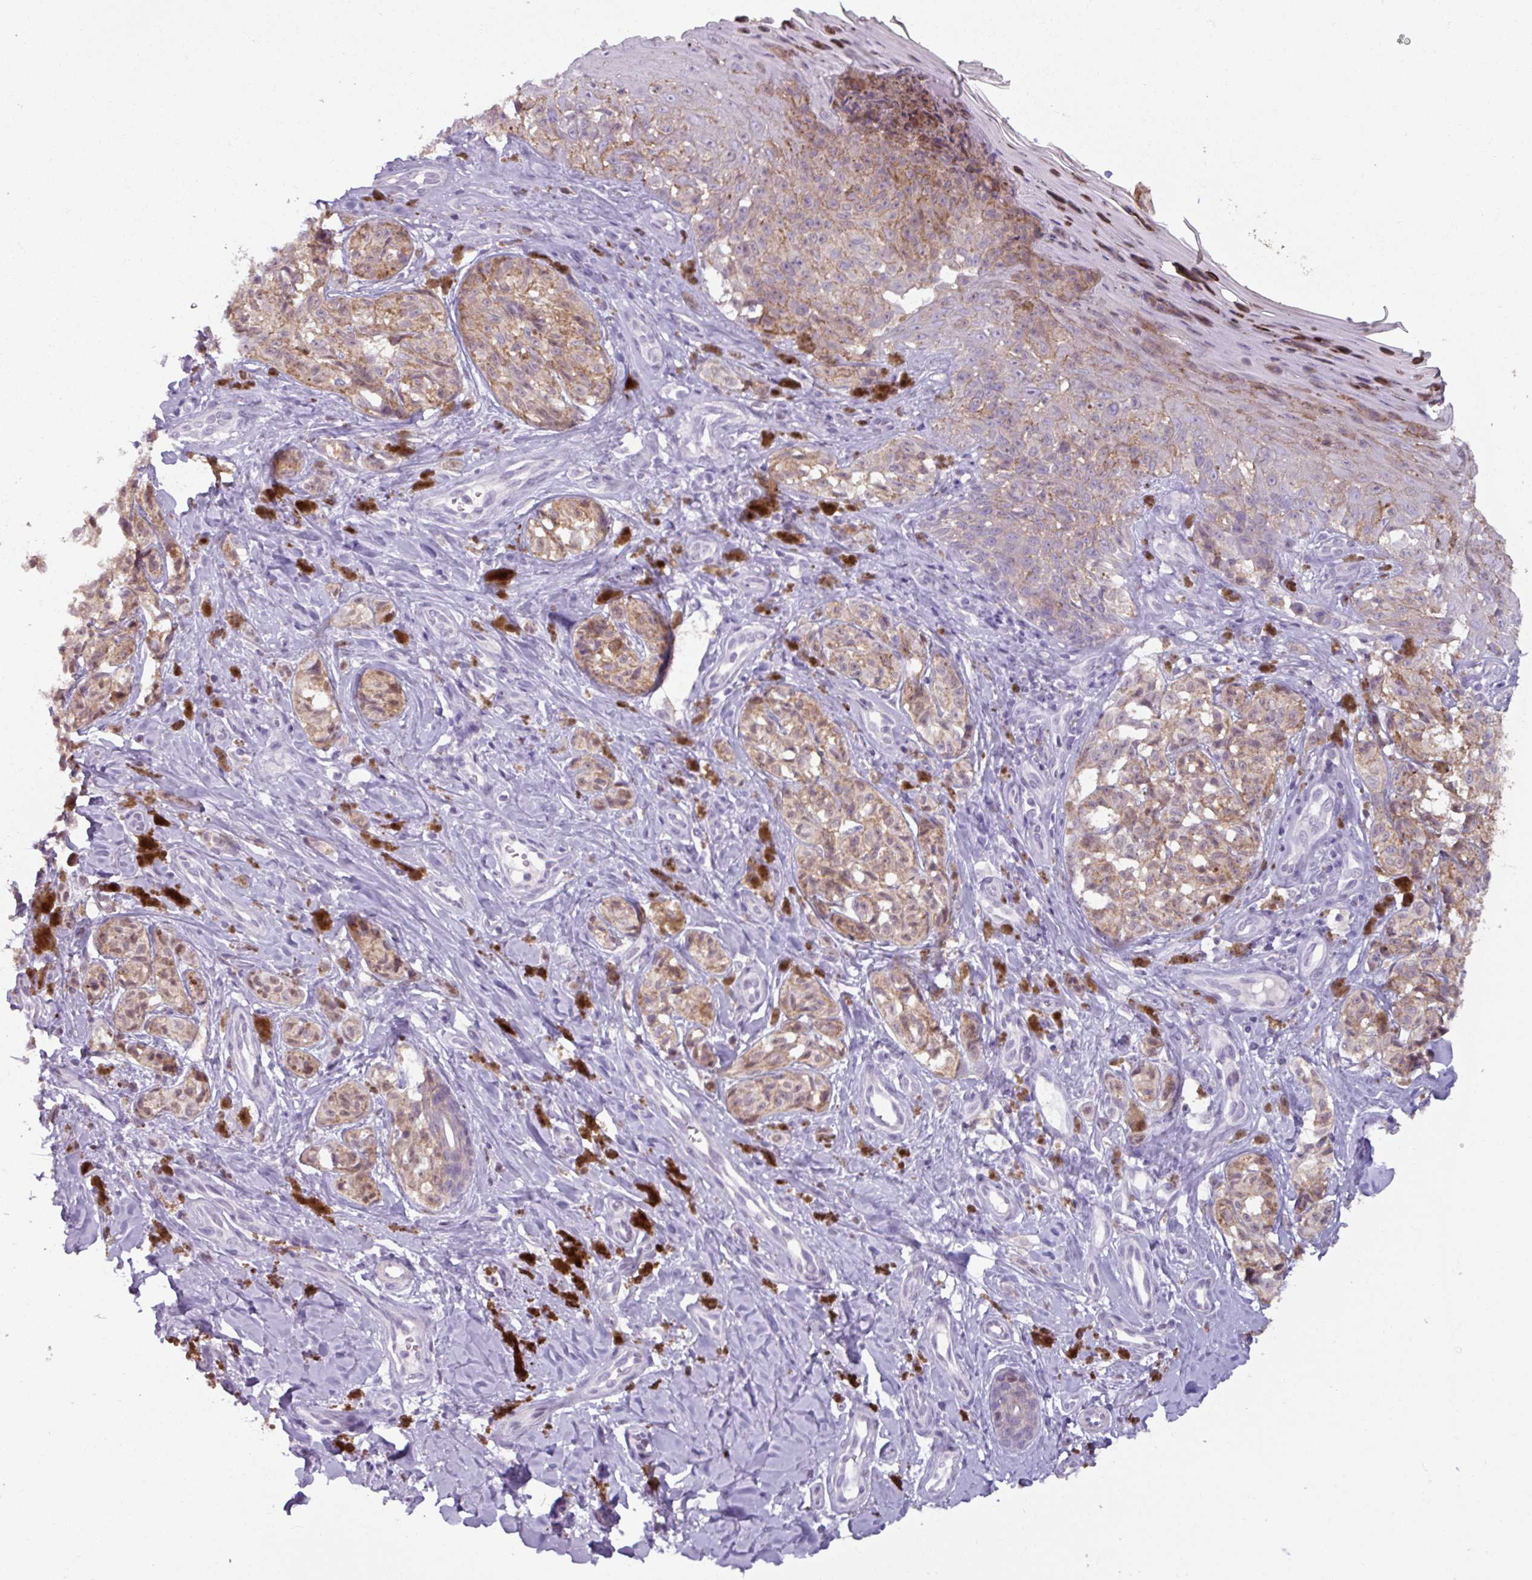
{"staining": {"intensity": "weak", "quantity": "25%-75%", "location": "cytoplasmic/membranous,nuclear"}, "tissue": "melanoma", "cell_type": "Tumor cells", "image_type": "cancer", "snomed": [{"axis": "morphology", "description": "Malignant melanoma, NOS"}, {"axis": "topography", "description": "Skin"}], "caption": "Immunohistochemical staining of malignant melanoma demonstrates weak cytoplasmic/membranous and nuclear protein positivity in approximately 25%-75% of tumor cells.", "gene": "PNMA6A", "patient": {"sex": "female", "age": 65}}